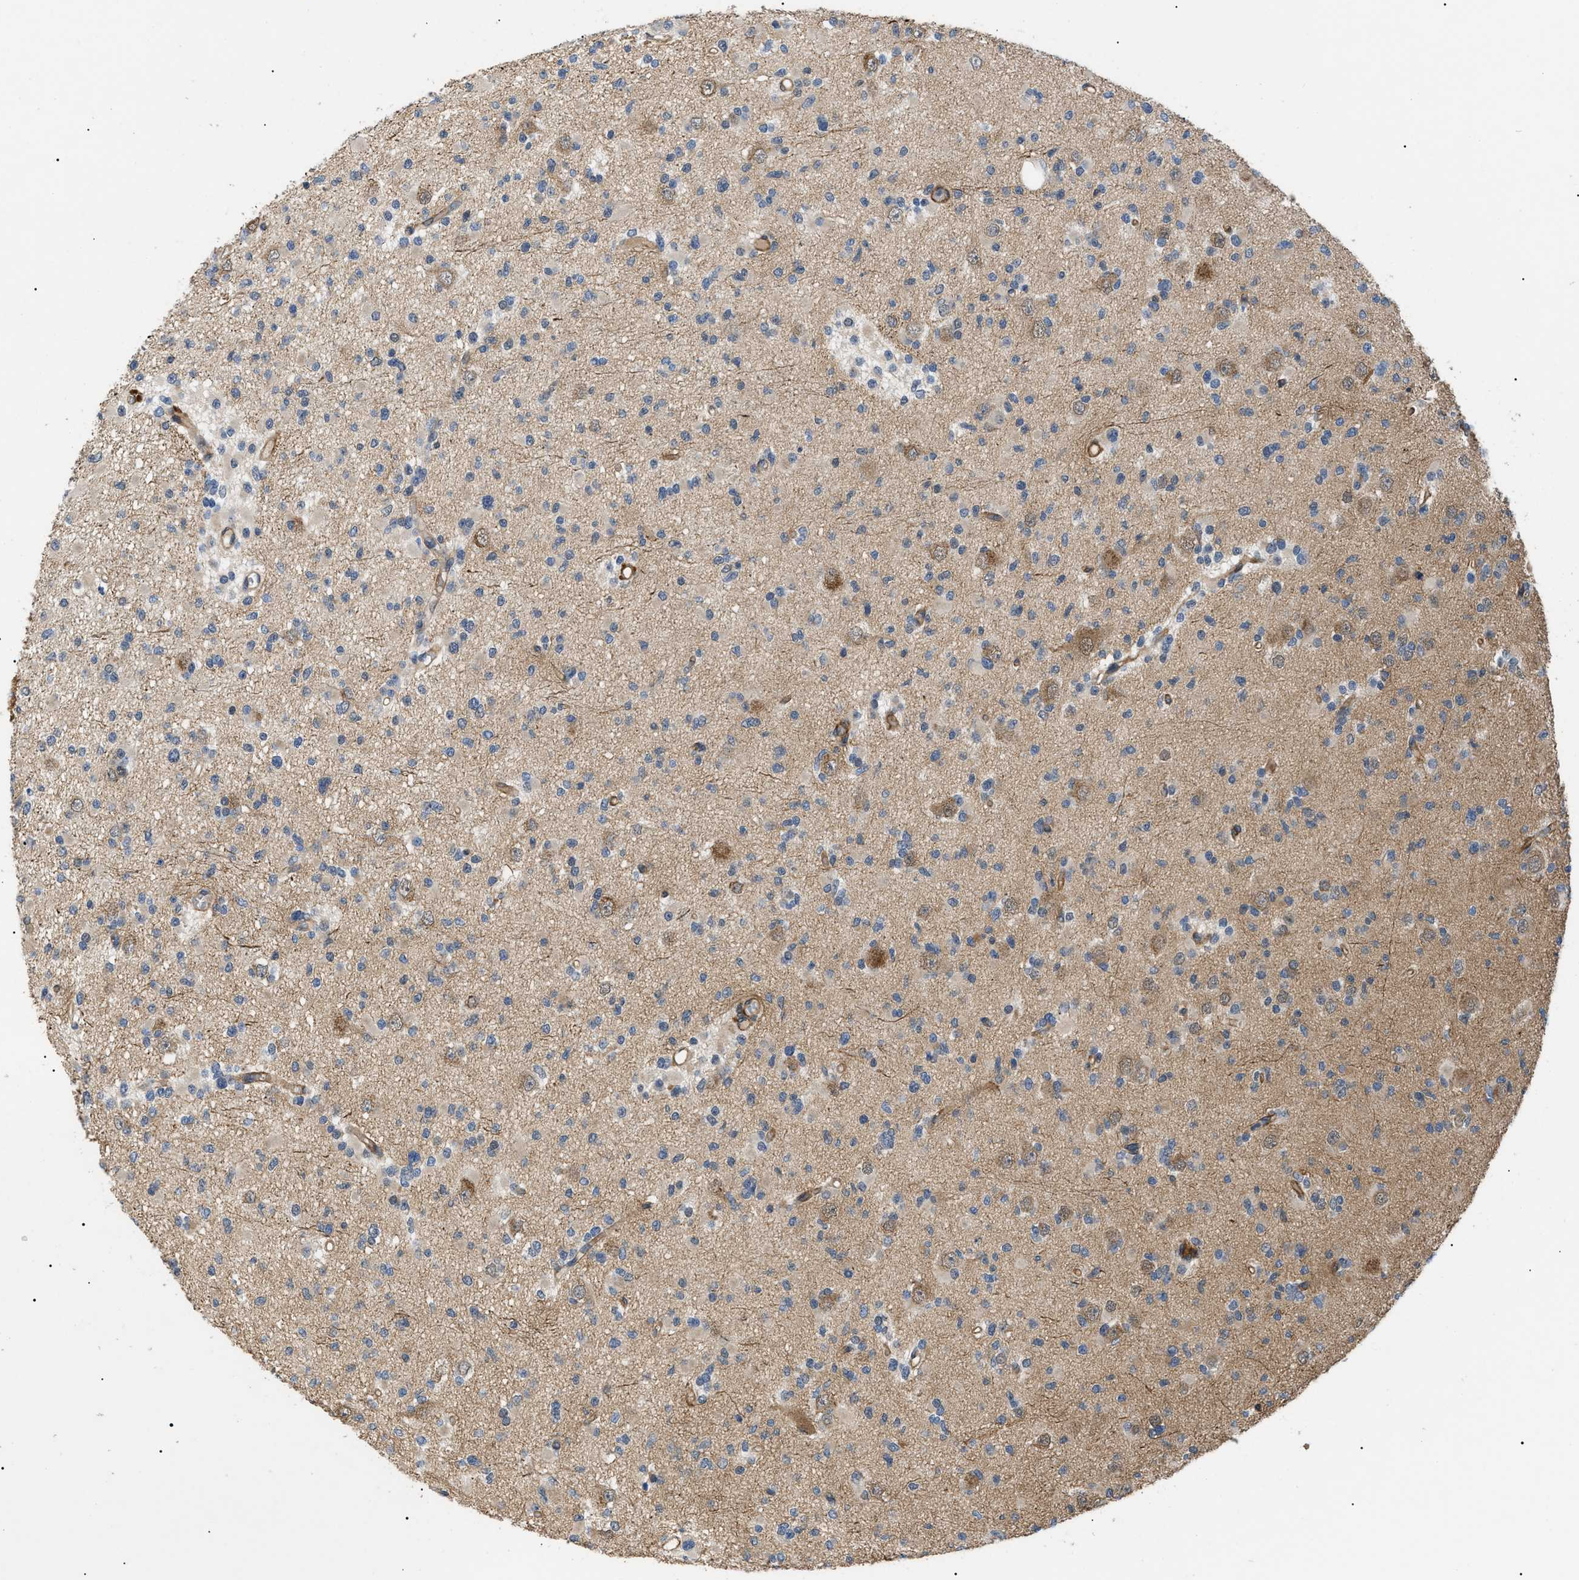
{"staining": {"intensity": "weak", "quantity": "<25%", "location": "cytoplasmic/membranous"}, "tissue": "glioma", "cell_type": "Tumor cells", "image_type": "cancer", "snomed": [{"axis": "morphology", "description": "Glioma, malignant, Low grade"}, {"axis": "topography", "description": "Brain"}], "caption": "Glioma was stained to show a protein in brown. There is no significant positivity in tumor cells.", "gene": "CRCP", "patient": {"sex": "female", "age": 22}}